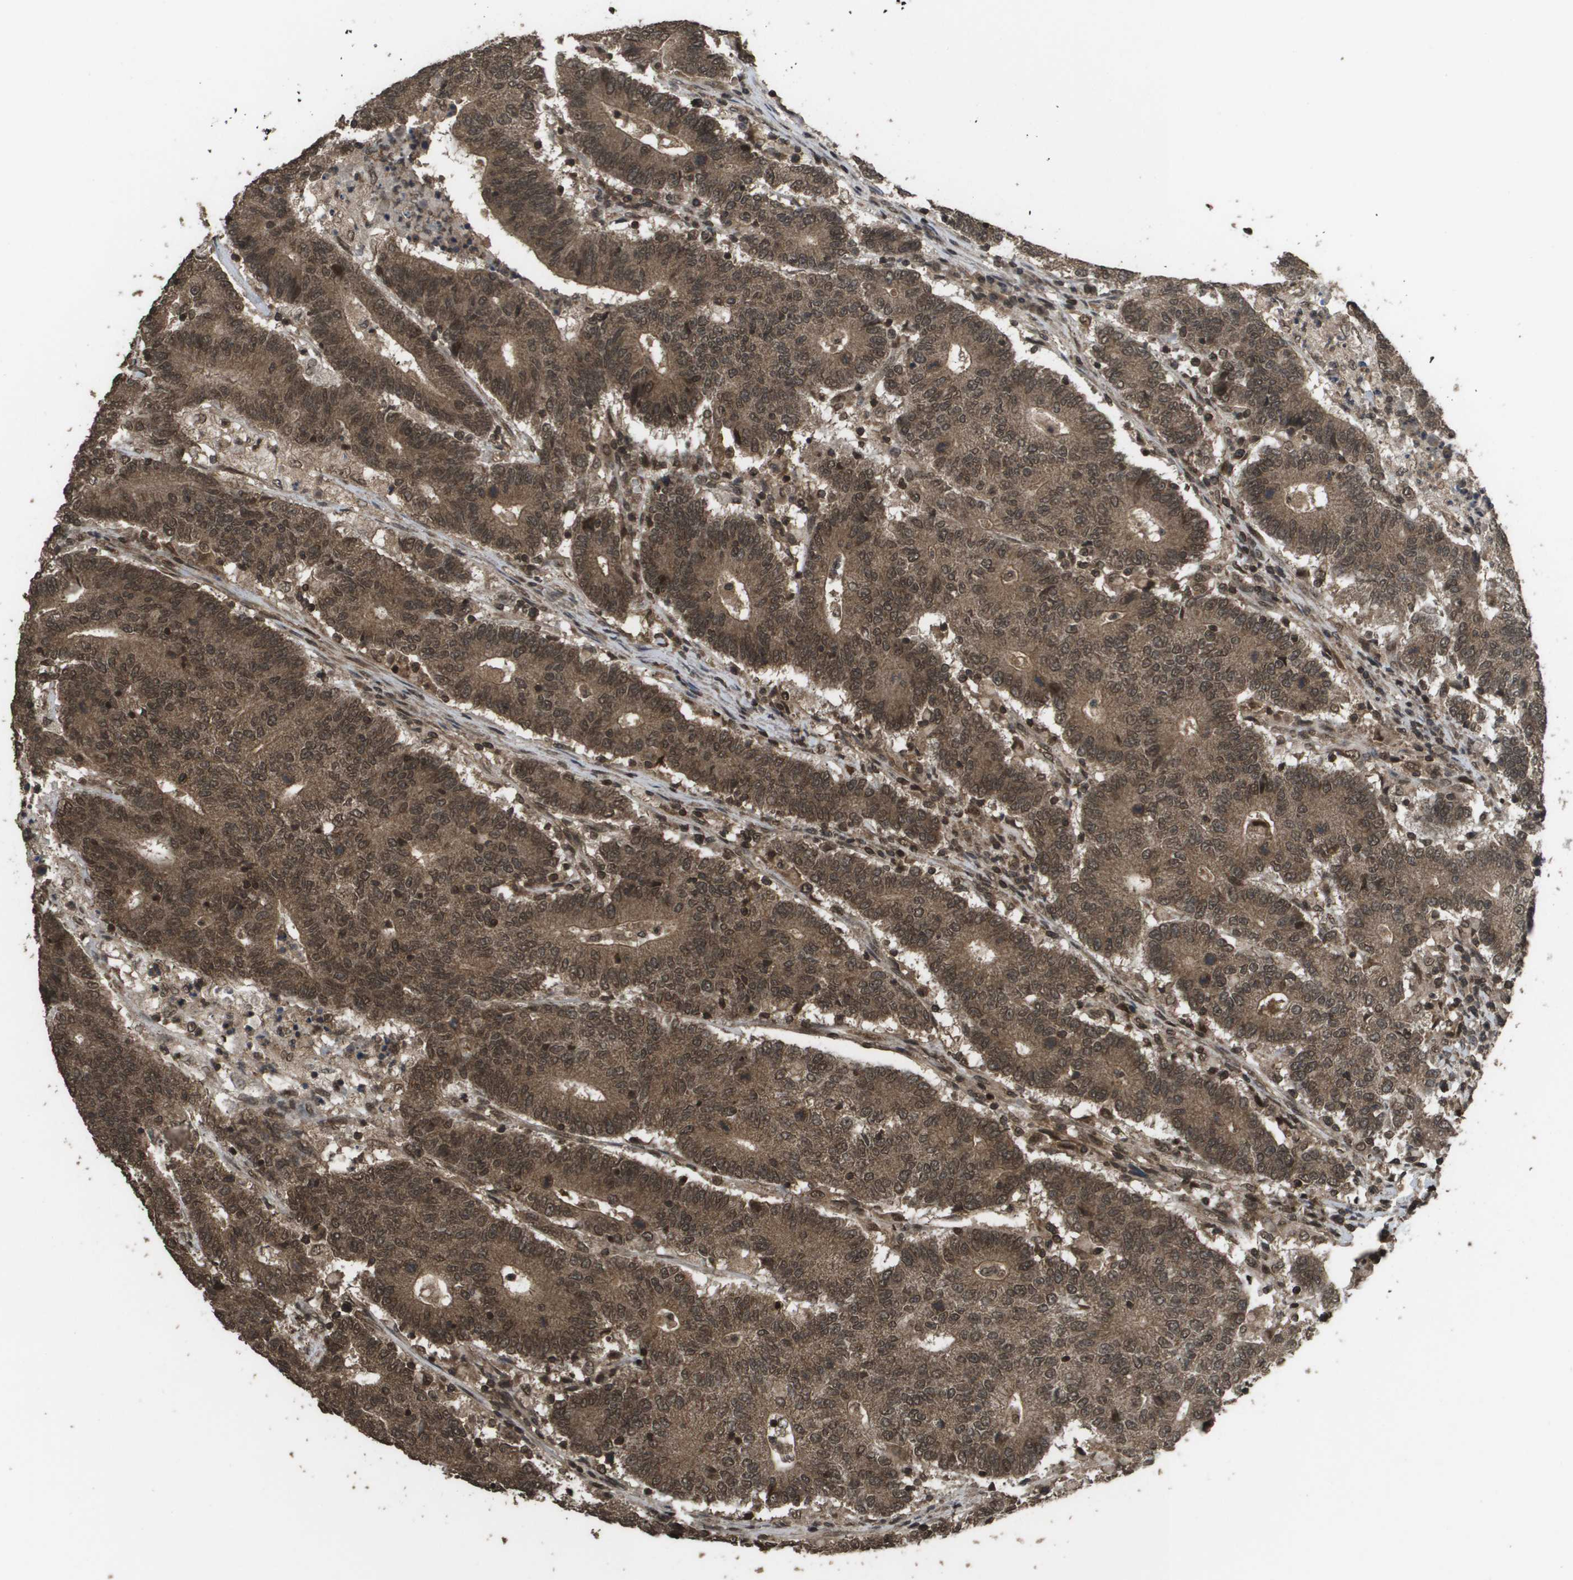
{"staining": {"intensity": "moderate", "quantity": ">75%", "location": "cytoplasmic/membranous,nuclear"}, "tissue": "colorectal cancer", "cell_type": "Tumor cells", "image_type": "cancer", "snomed": [{"axis": "morphology", "description": "Normal tissue, NOS"}, {"axis": "morphology", "description": "Adenocarcinoma, NOS"}, {"axis": "topography", "description": "Colon"}], "caption": "Colorectal cancer (adenocarcinoma) was stained to show a protein in brown. There is medium levels of moderate cytoplasmic/membranous and nuclear positivity in approximately >75% of tumor cells. The protein of interest is stained brown, and the nuclei are stained in blue (DAB IHC with brightfield microscopy, high magnification).", "gene": "AXIN2", "patient": {"sex": "female", "age": 75}}